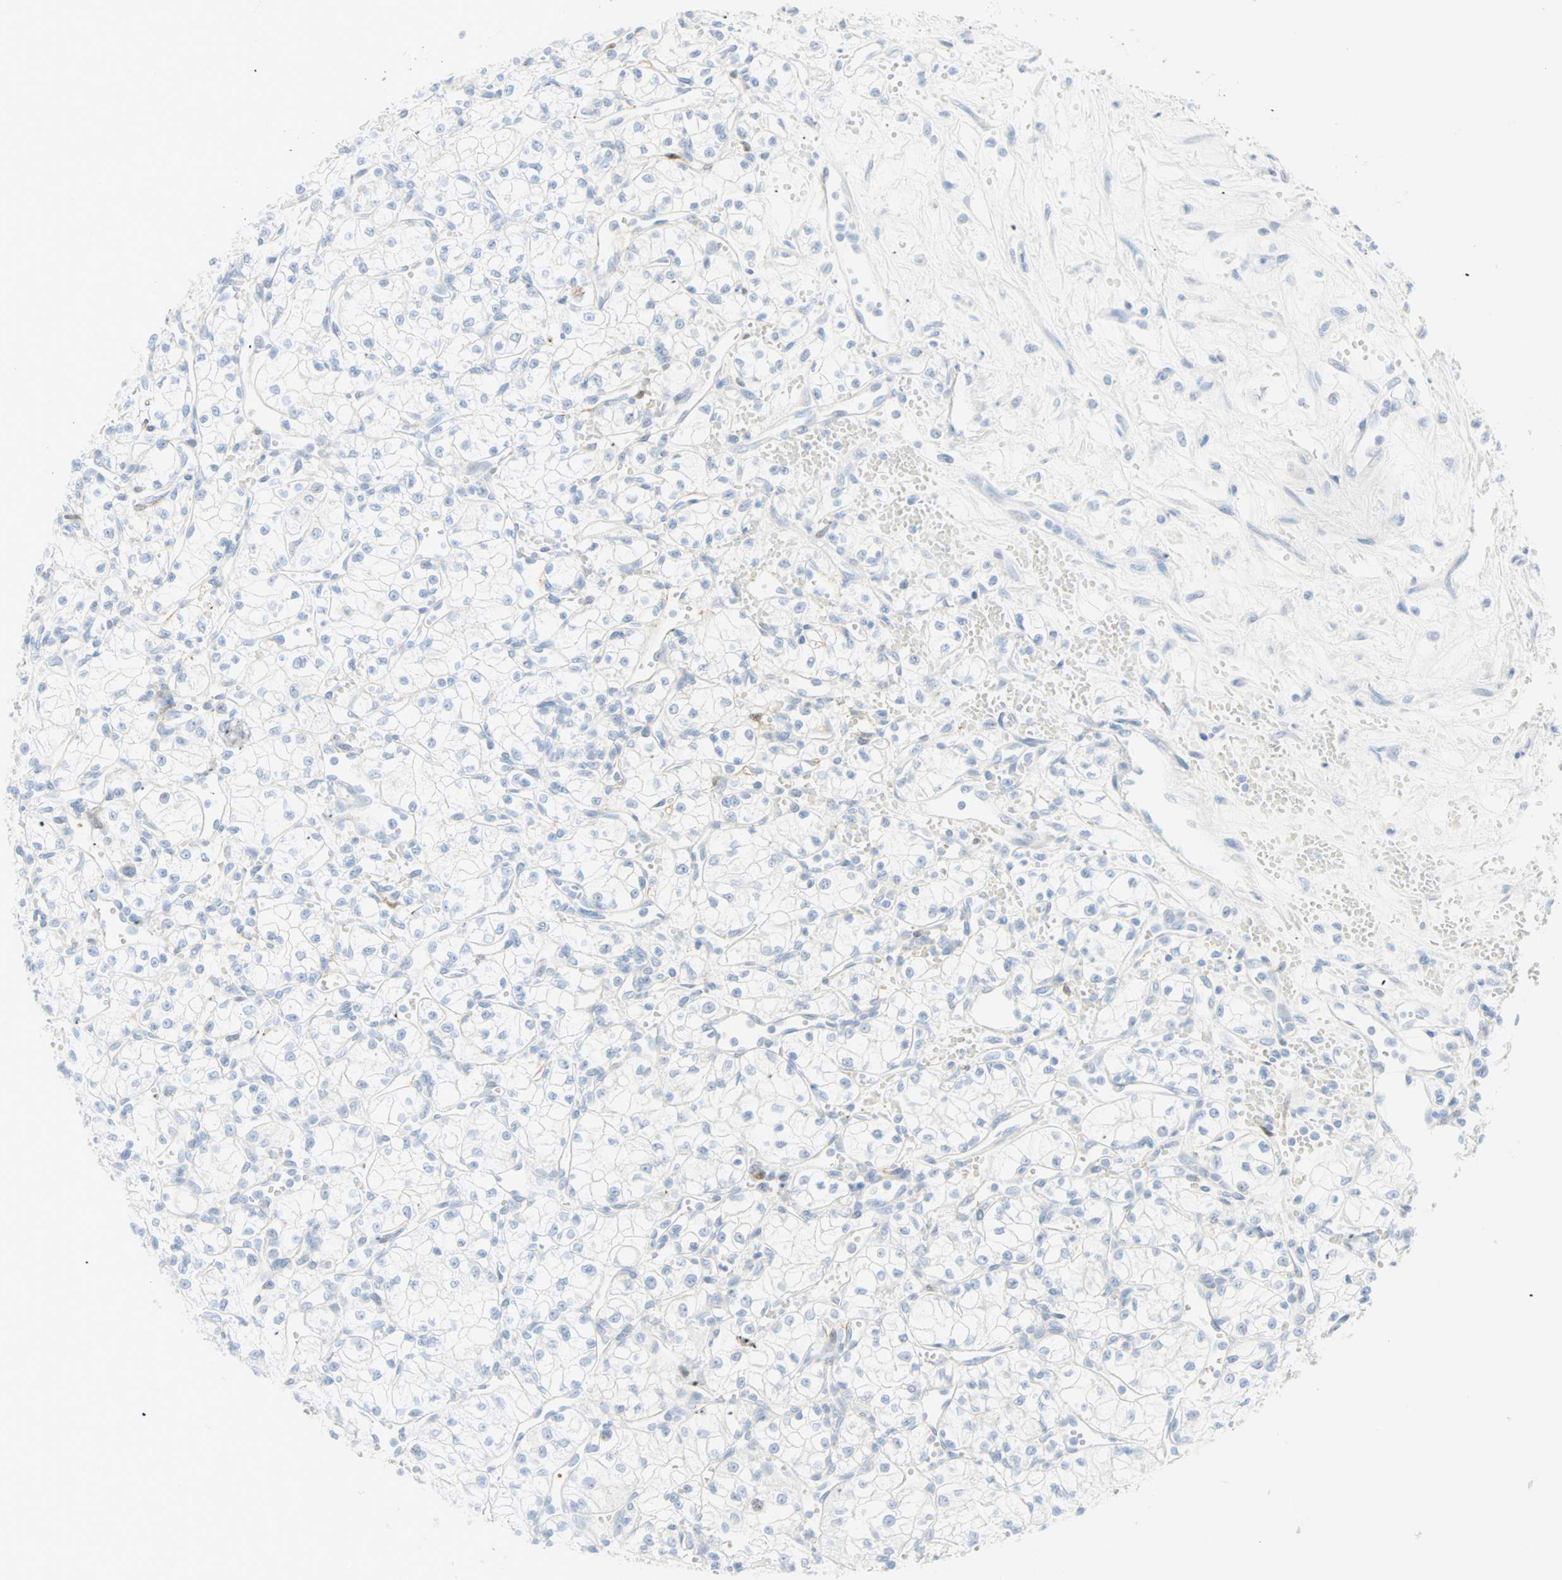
{"staining": {"intensity": "negative", "quantity": "none", "location": "none"}, "tissue": "renal cancer", "cell_type": "Tumor cells", "image_type": "cancer", "snomed": [{"axis": "morphology", "description": "Normal tissue, NOS"}, {"axis": "morphology", "description": "Adenocarcinoma, NOS"}, {"axis": "topography", "description": "Kidney"}], "caption": "The immunohistochemistry image has no significant positivity in tumor cells of renal cancer tissue.", "gene": "SELENBP1", "patient": {"sex": "male", "age": 59}}